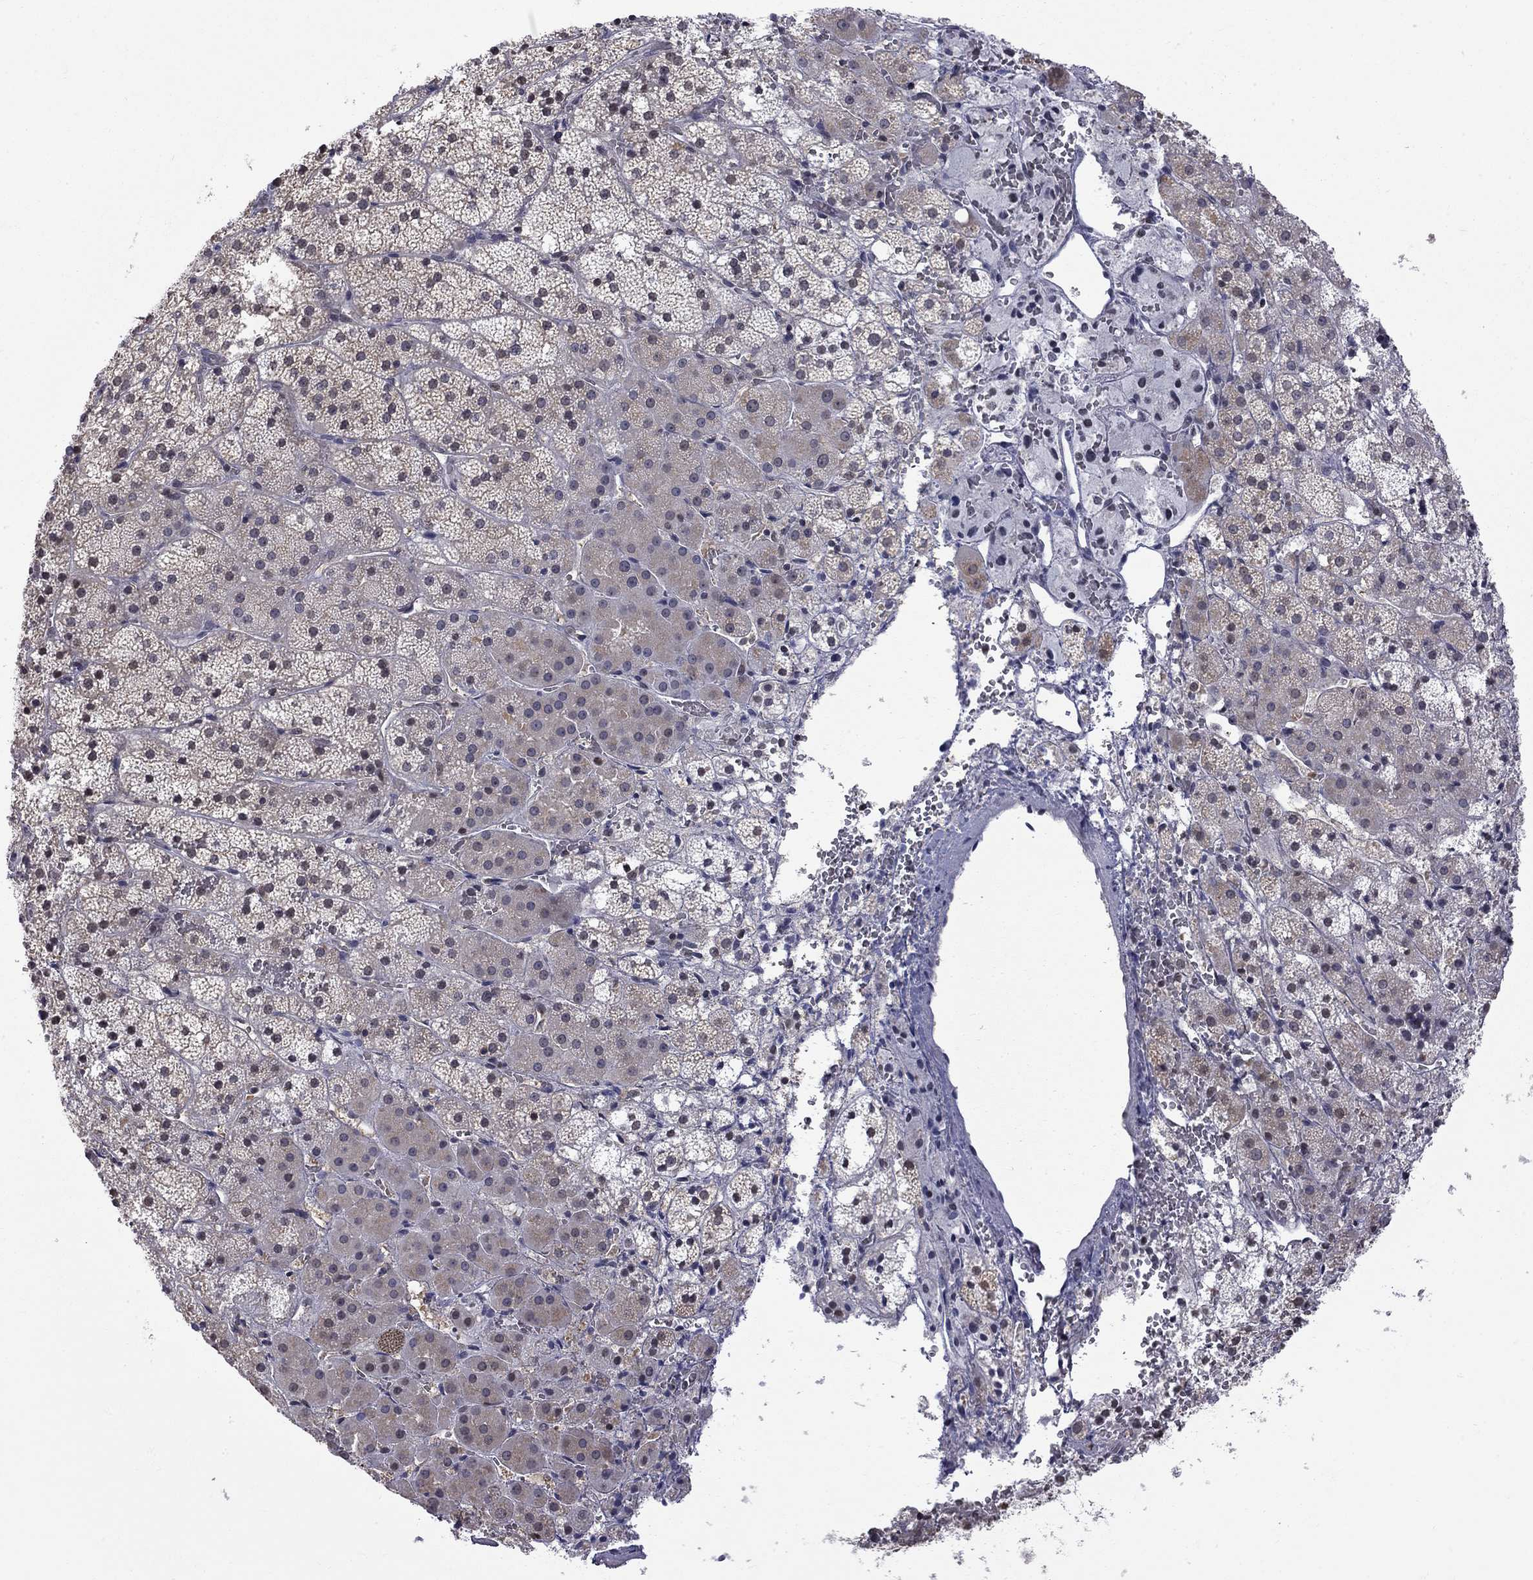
{"staining": {"intensity": "weak", "quantity": "<25%", "location": "cytoplasmic/membranous,nuclear"}, "tissue": "adrenal gland", "cell_type": "Glandular cells", "image_type": "normal", "snomed": [{"axis": "morphology", "description": "Normal tissue, NOS"}, {"axis": "topography", "description": "Adrenal gland"}], "caption": "DAB immunohistochemical staining of unremarkable human adrenal gland demonstrates no significant positivity in glandular cells. Brightfield microscopy of IHC stained with DAB (3,3'-diaminobenzidine) (brown) and hematoxylin (blue), captured at high magnification.", "gene": "RFWD3", "patient": {"sex": "male", "age": 53}}